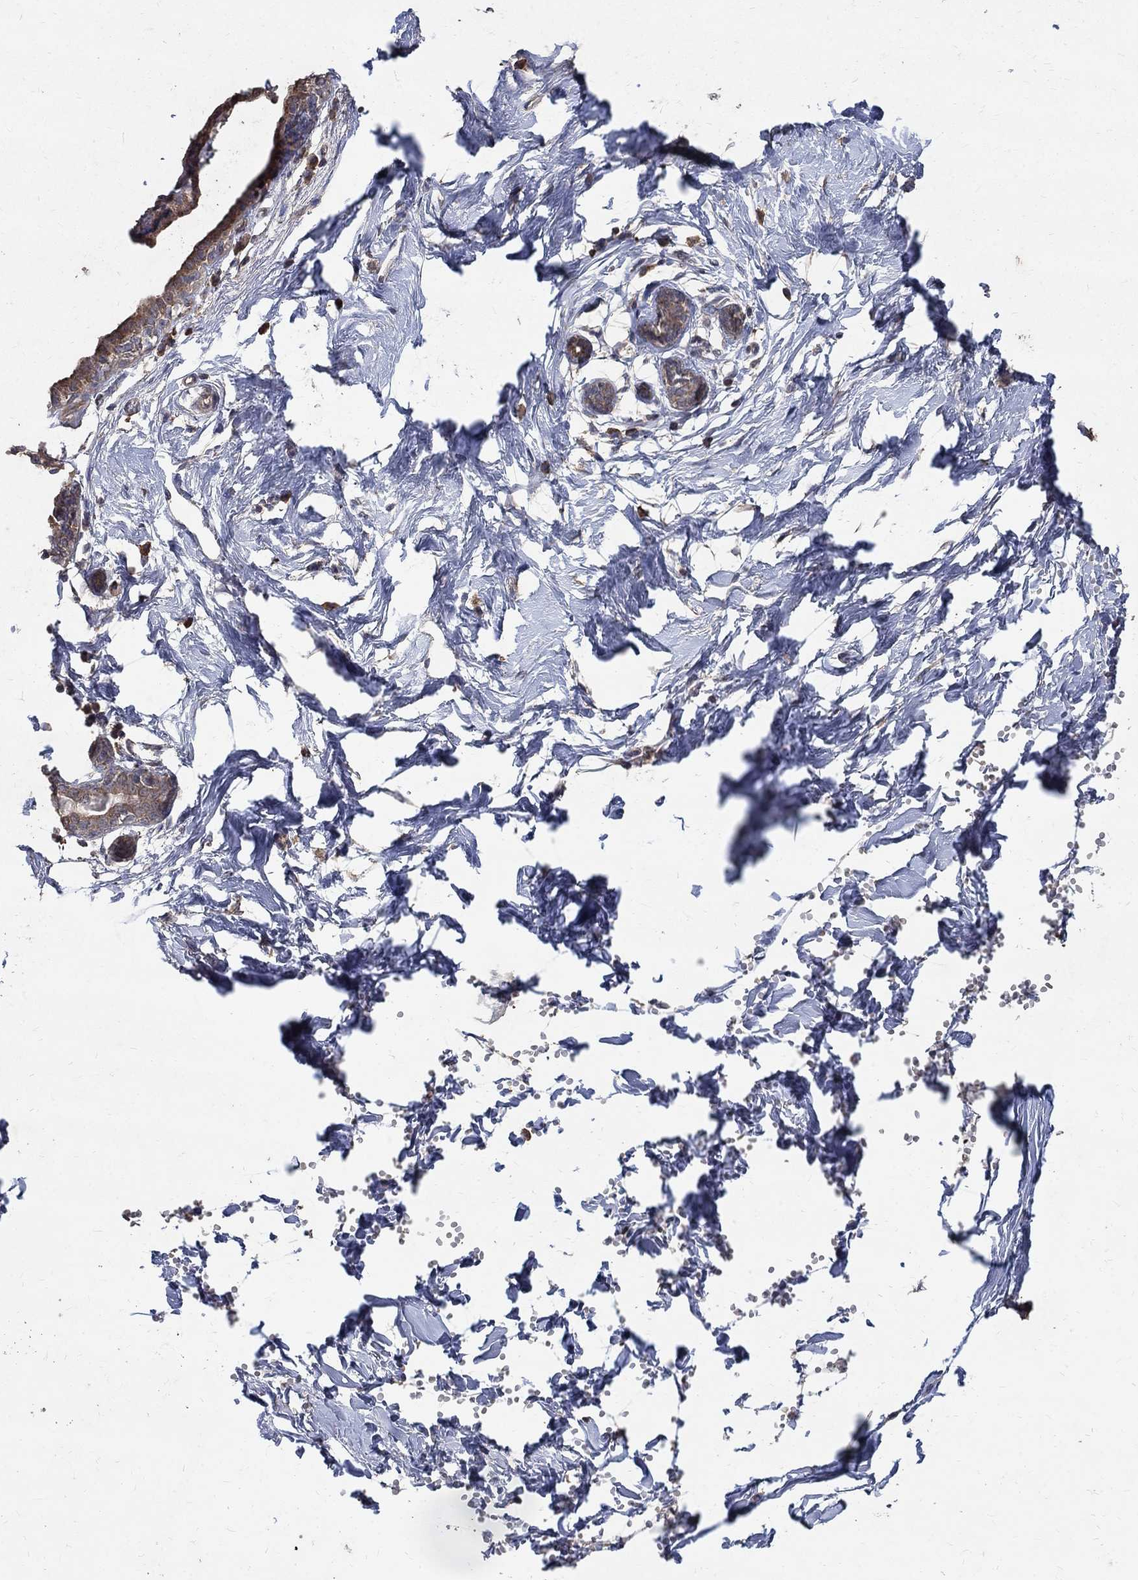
{"staining": {"intensity": "strong", "quantity": "25%-75%", "location": "cytoplasmic/membranous"}, "tissue": "breast", "cell_type": "Glandular cells", "image_type": "normal", "snomed": [{"axis": "morphology", "description": "Normal tissue, NOS"}, {"axis": "topography", "description": "Breast"}], "caption": "IHC of normal human breast exhibits high levels of strong cytoplasmic/membranous staining in approximately 25%-75% of glandular cells. The protein of interest is stained brown, and the nuclei are stained in blue (DAB IHC with brightfield microscopy, high magnification).", "gene": "C17orf75", "patient": {"sex": "female", "age": 37}}